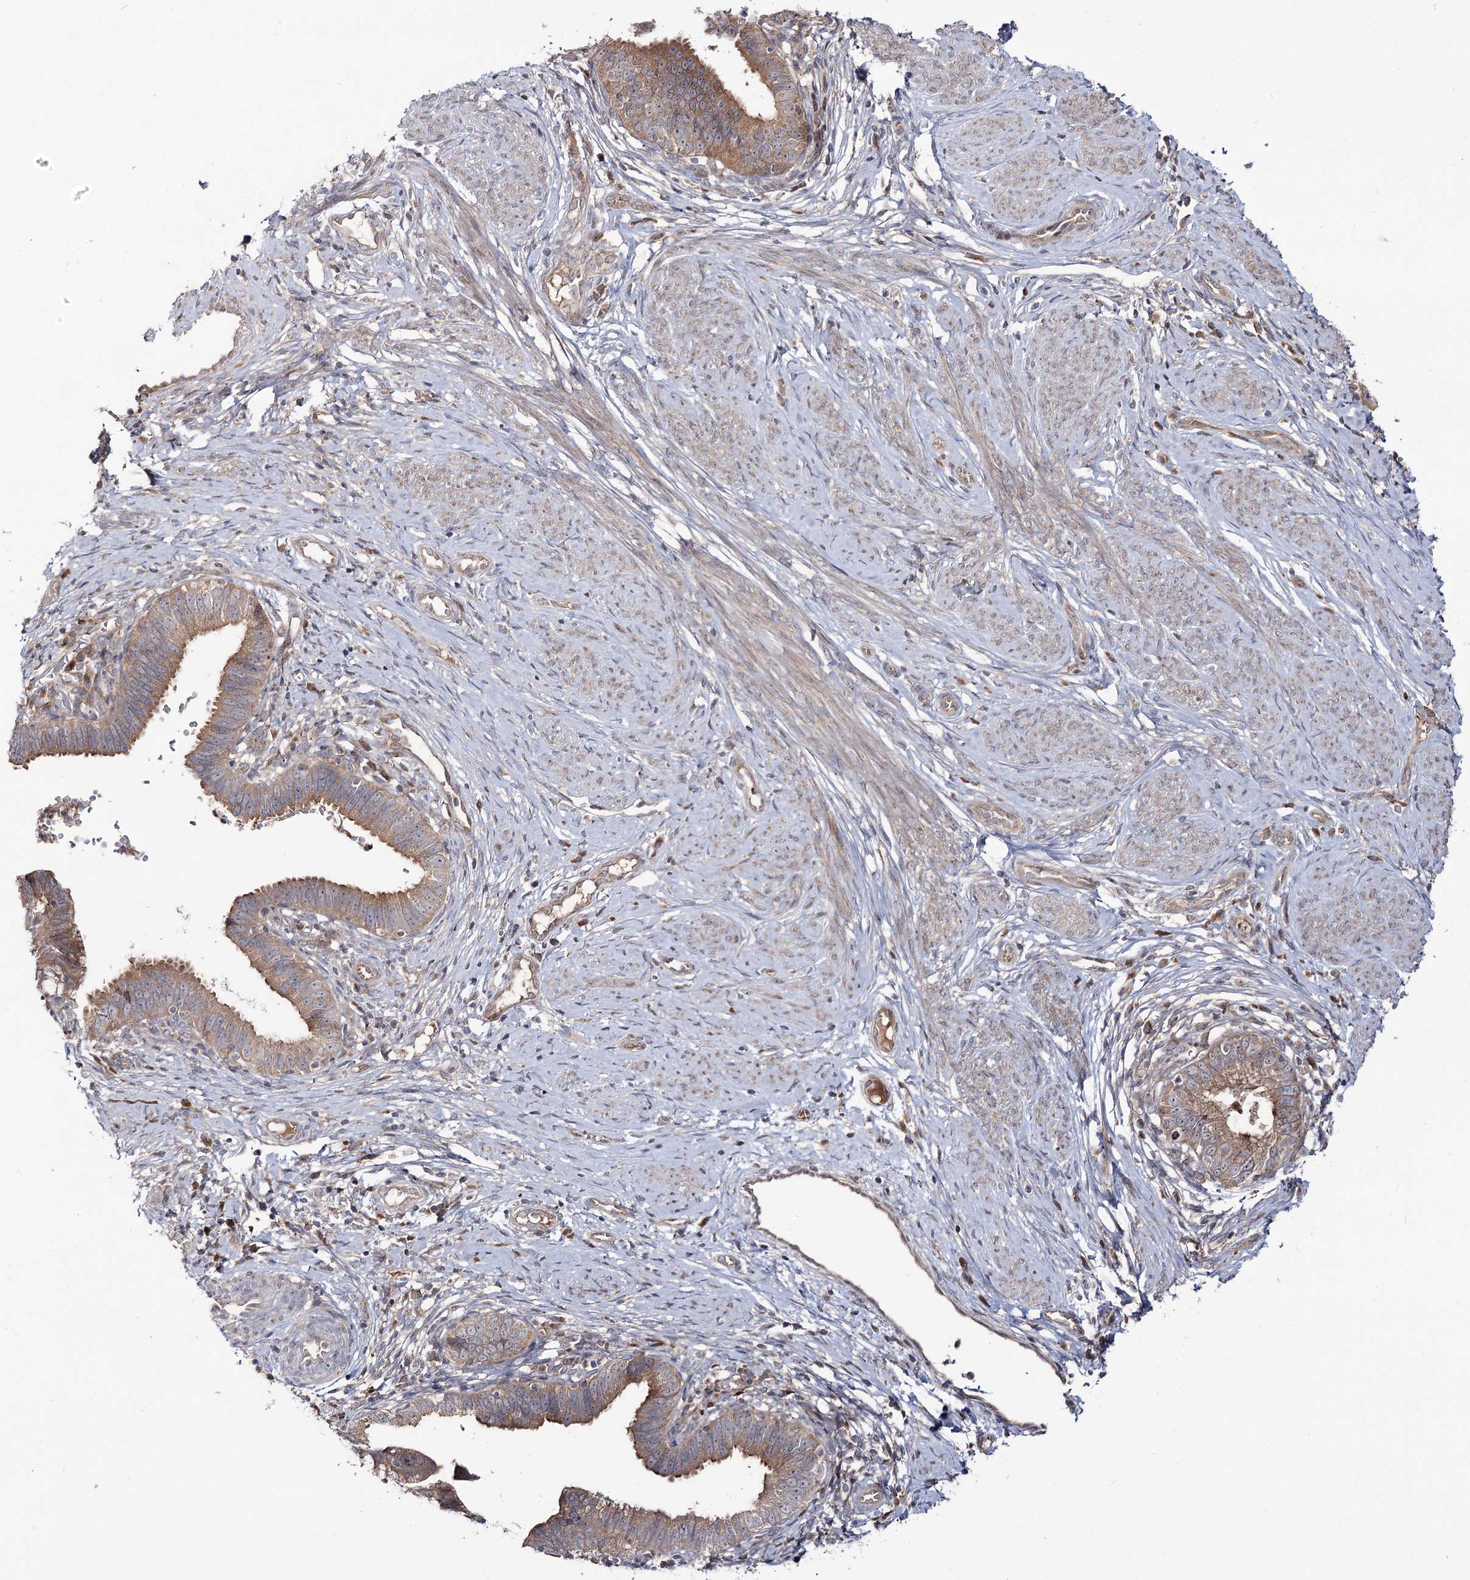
{"staining": {"intensity": "moderate", "quantity": ">75%", "location": "cytoplasmic/membranous"}, "tissue": "cervical cancer", "cell_type": "Tumor cells", "image_type": "cancer", "snomed": [{"axis": "morphology", "description": "Adenocarcinoma, NOS"}, {"axis": "topography", "description": "Cervix"}], "caption": "Cervical cancer (adenocarcinoma) tissue demonstrates moderate cytoplasmic/membranous staining in approximately >75% of tumor cells, visualized by immunohistochemistry.", "gene": "C11orf80", "patient": {"sex": "female", "age": 36}}